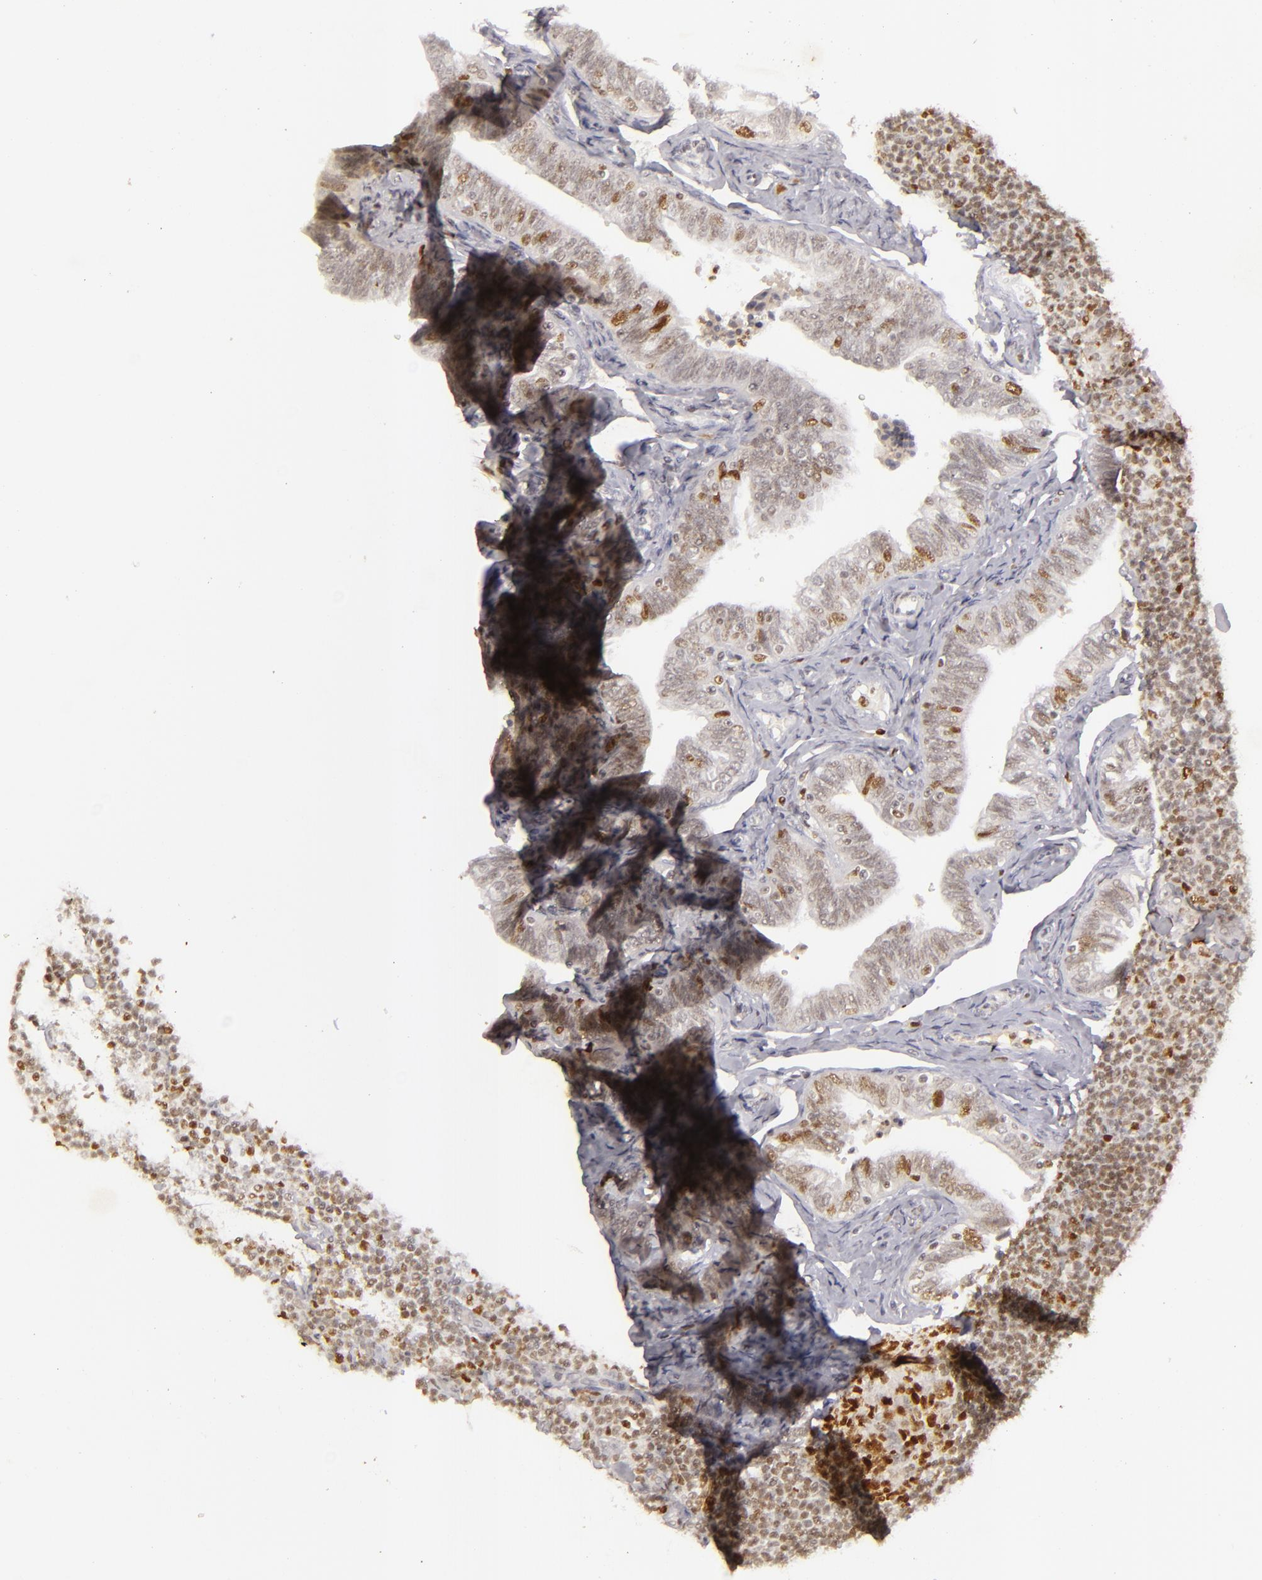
{"staining": {"intensity": "weak", "quantity": ">75%", "location": "nuclear"}, "tissue": "fallopian tube", "cell_type": "Glandular cells", "image_type": "normal", "snomed": [{"axis": "morphology", "description": "Normal tissue, NOS"}, {"axis": "topography", "description": "Fallopian tube"}, {"axis": "topography", "description": "Ovary"}], "caption": "Weak nuclear expression for a protein is seen in approximately >75% of glandular cells of benign fallopian tube using immunohistochemistry.", "gene": "FEN1", "patient": {"sex": "female", "age": 69}}